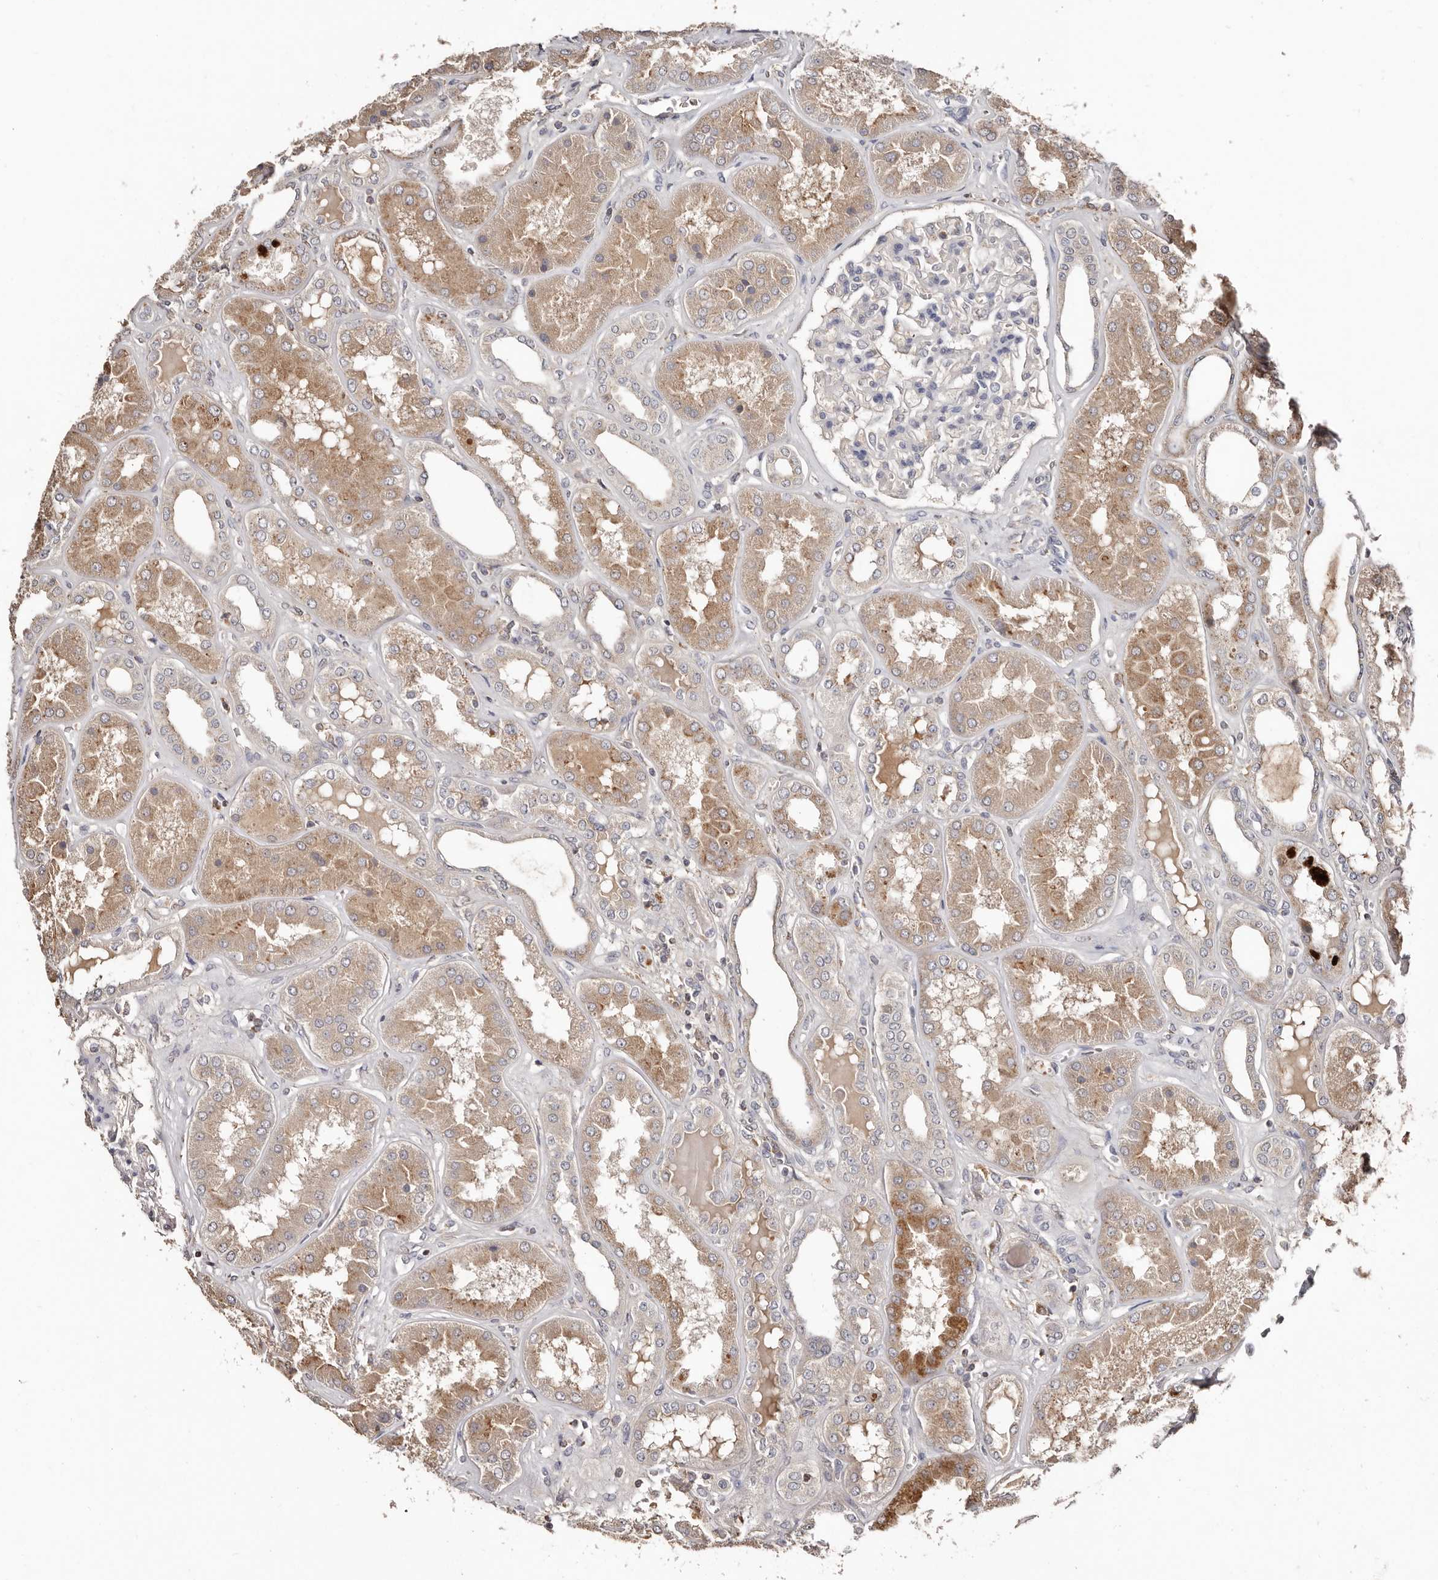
{"staining": {"intensity": "negative", "quantity": "none", "location": "none"}, "tissue": "kidney", "cell_type": "Cells in glomeruli", "image_type": "normal", "snomed": [{"axis": "morphology", "description": "Normal tissue, NOS"}, {"axis": "topography", "description": "Kidney"}], "caption": "An image of kidney stained for a protein reveals no brown staining in cells in glomeruli.", "gene": "SLC39A2", "patient": {"sex": "female", "age": 56}}